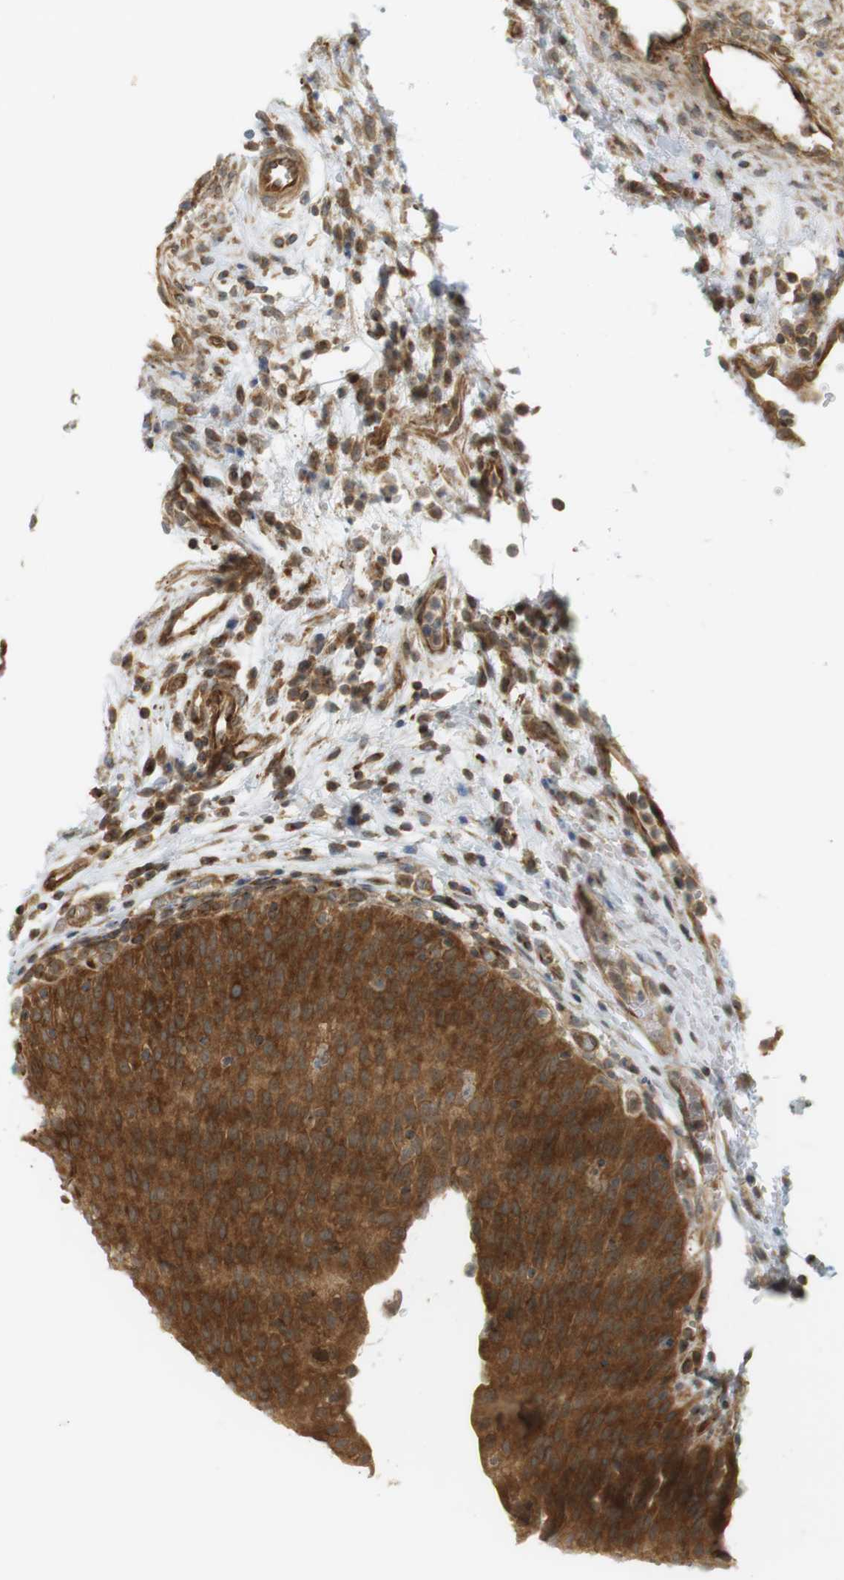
{"staining": {"intensity": "strong", "quantity": ">75%", "location": "cytoplasmic/membranous"}, "tissue": "urinary bladder", "cell_type": "Urothelial cells", "image_type": "normal", "snomed": [{"axis": "morphology", "description": "Normal tissue, NOS"}, {"axis": "morphology", "description": "Dysplasia, NOS"}, {"axis": "topography", "description": "Urinary bladder"}], "caption": "Brown immunohistochemical staining in normal urinary bladder reveals strong cytoplasmic/membranous staining in about >75% of urothelial cells.", "gene": "PA2G4", "patient": {"sex": "male", "age": 35}}